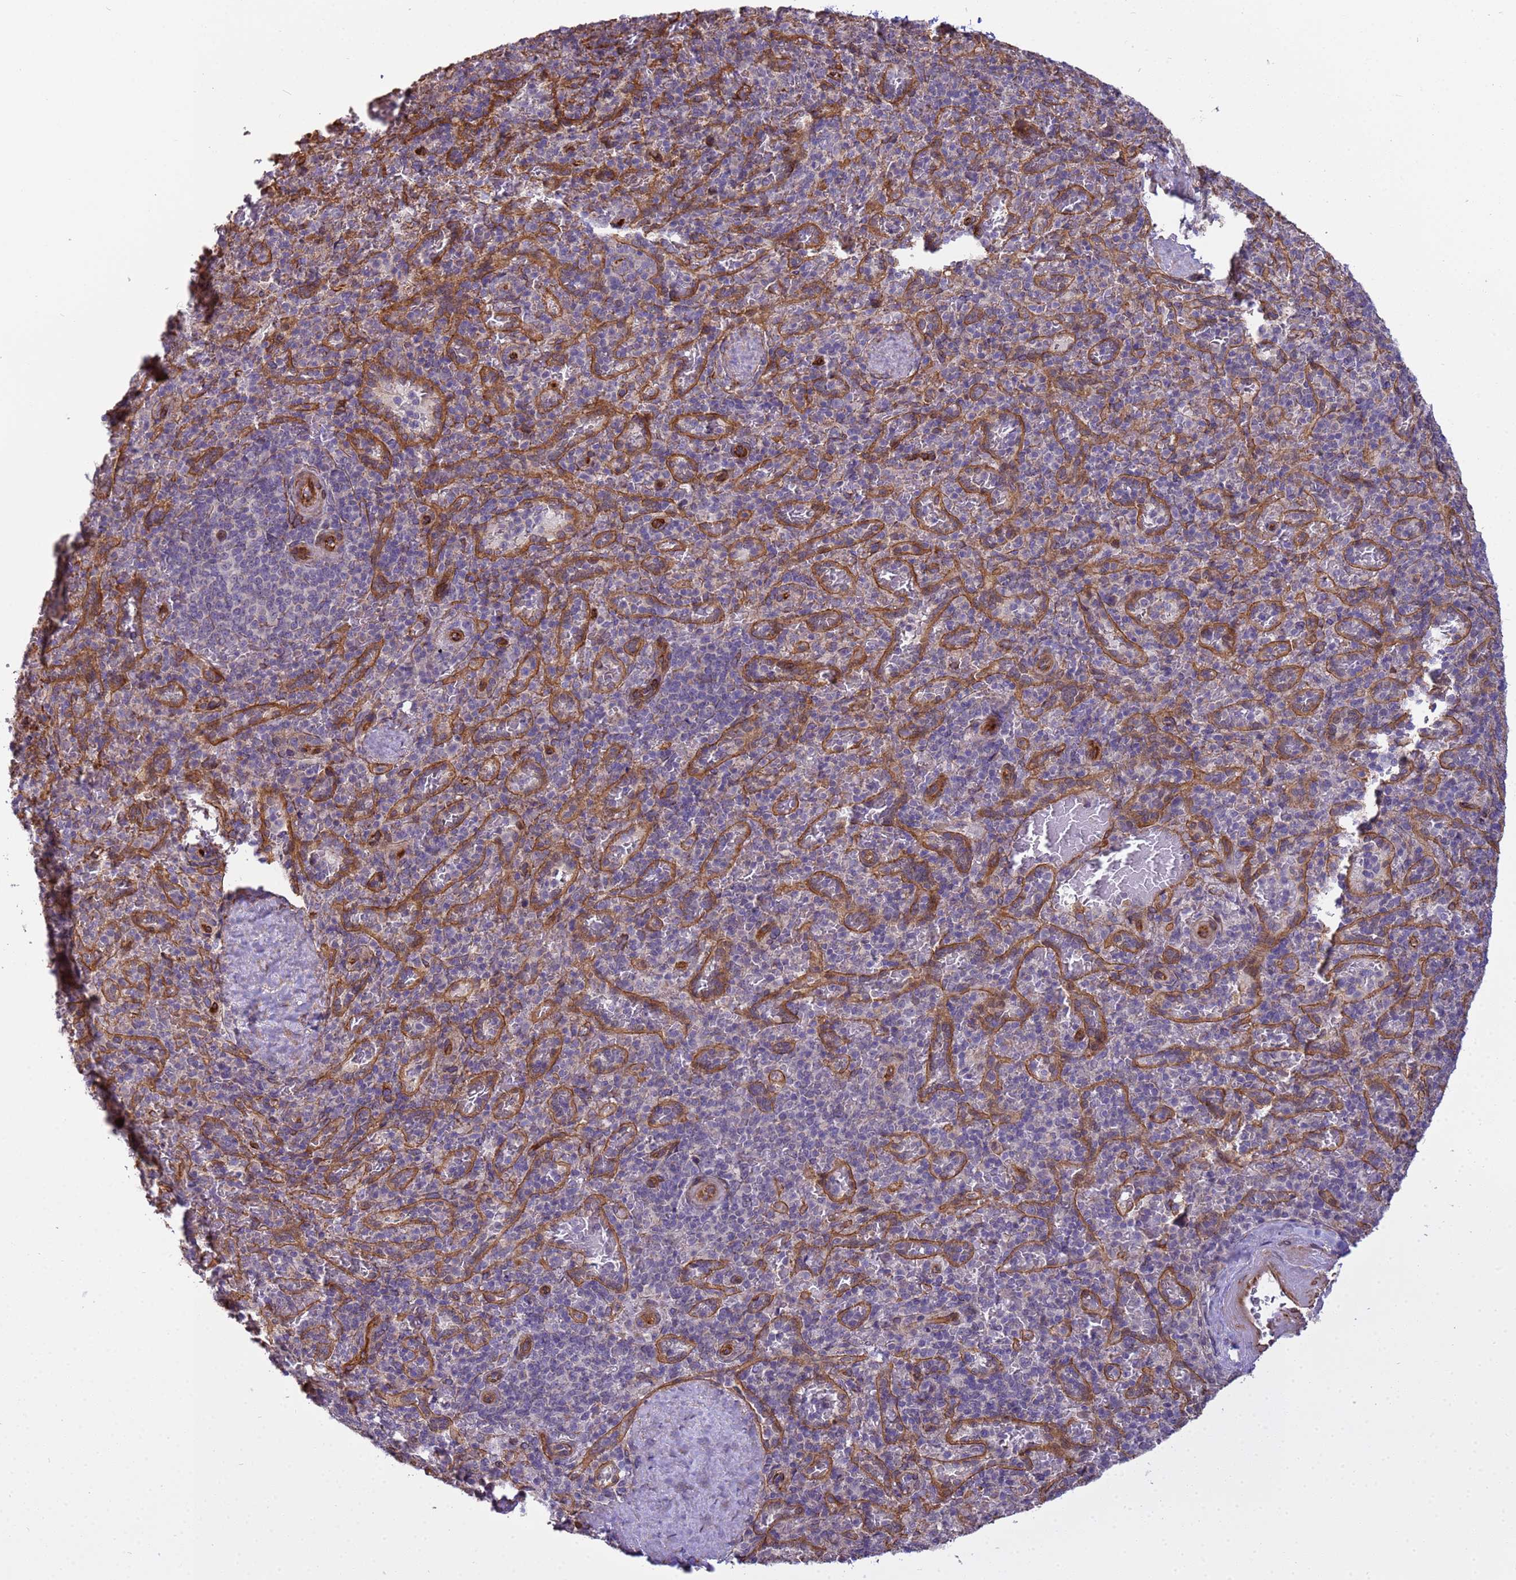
{"staining": {"intensity": "negative", "quantity": "none", "location": "none"}, "tissue": "spleen", "cell_type": "Cells in red pulp", "image_type": "normal", "snomed": [{"axis": "morphology", "description": "Normal tissue, NOS"}, {"axis": "topography", "description": "Spleen"}], "caption": "IHC of benign human spleen reveals no positivity in cells in red pulp.", "gene": "ITGB4", "patient": {"sex": "male", "age": 82}}